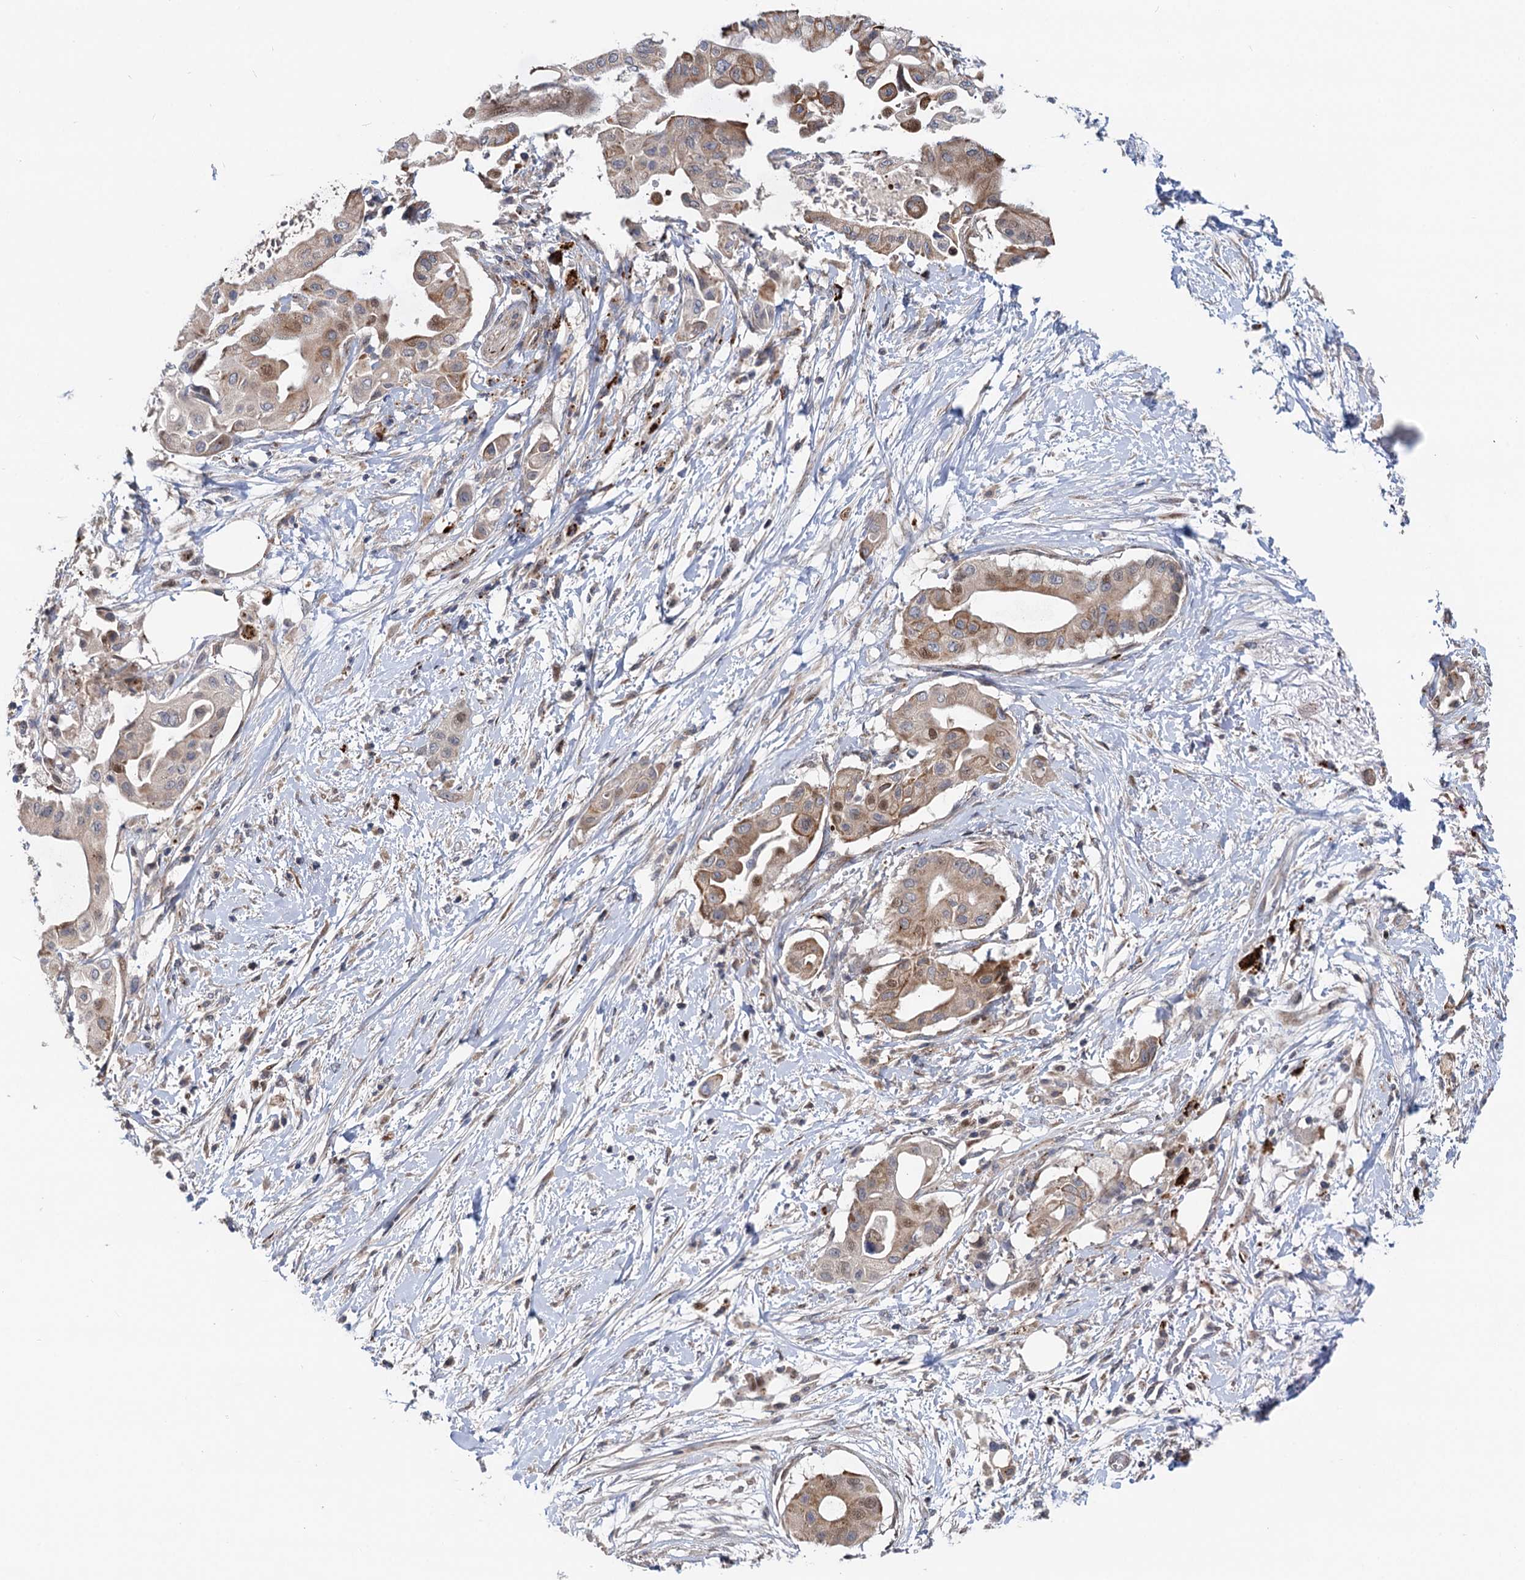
{"staining": {"intensity": "moderate", "quantity": "25%-75%", "location": "cytoplasmic/membranous,nuclear"}, "tissue": "pancreatic cancer", "cell_type": "Tumor cells", "image_type": "cancer", "snomed": [{"axis": "morphology", "description": "Adenocarcinoma, NOS"}, {"axis": "topography", "description": "Pancreas"}], "caption": "This is a histology image of immunohistochemistry staining of pancreatic cancer, which shows moderate positivity in the cytoplasmic/membranous and nuclear of tumor cells.", "gene": "UBR1", "patient": {"sex": "male", "age": 68}}